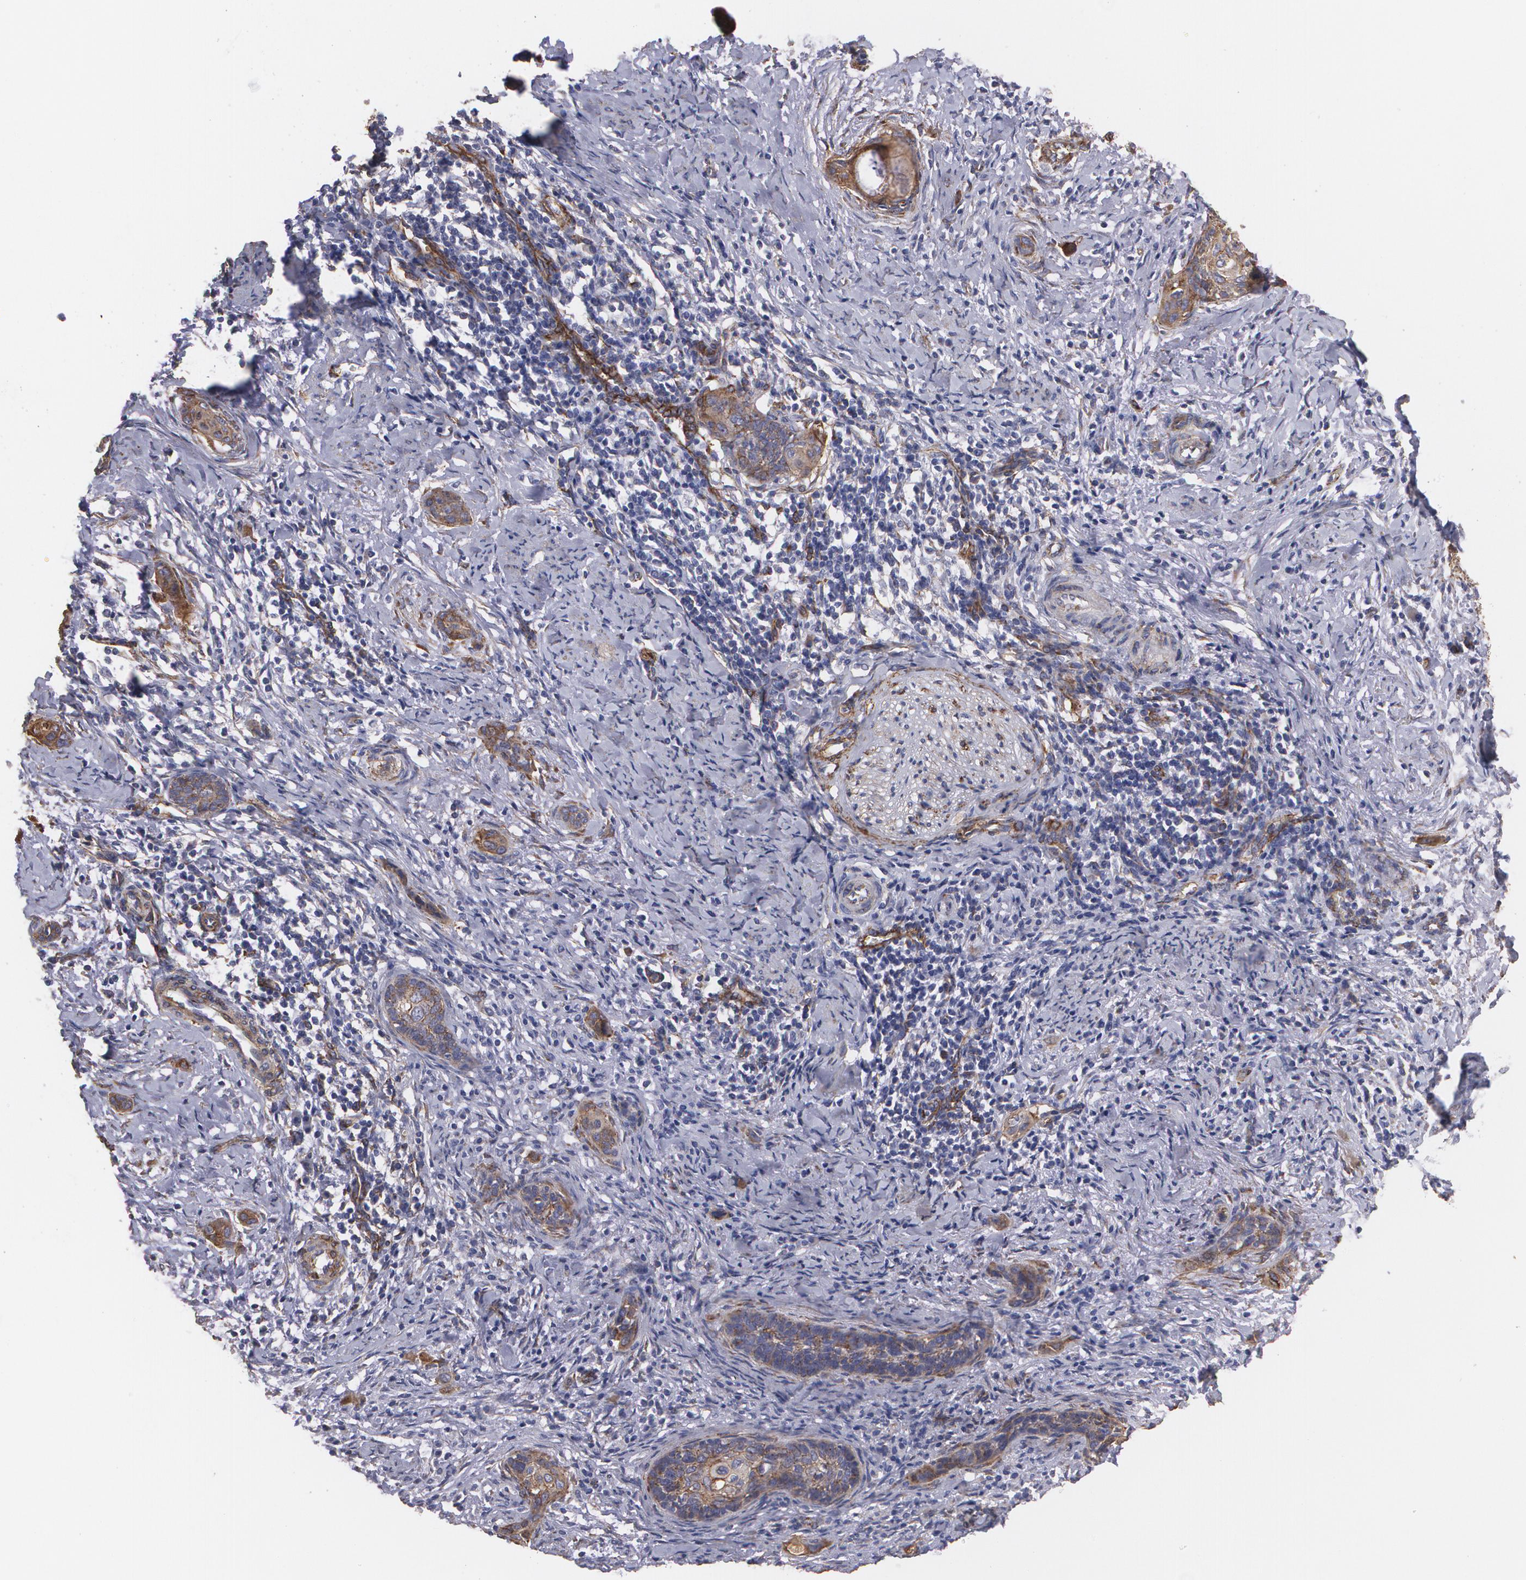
{"staining": {"intensity": "moderate", "quantity": ">75%", "location": "cytoplasmic/membranous"}, "tissue": "cervical cancer", "cell_type": "Tumor cells", "image_type": "cancer", "snomed": [{"axis": "morphology", "description": "Squamous cell carcinoma, NOS"}, {"axis": "topography", "description": "Cervix"}], "caption": "Immunohistochemical staining of human cervical cancer displays medium levels of moderate cytoplasmic/membranous expression in about >75% of tumor cells.", "gene": "TJP1", "patient": {"sex": "female", "age": 33}}